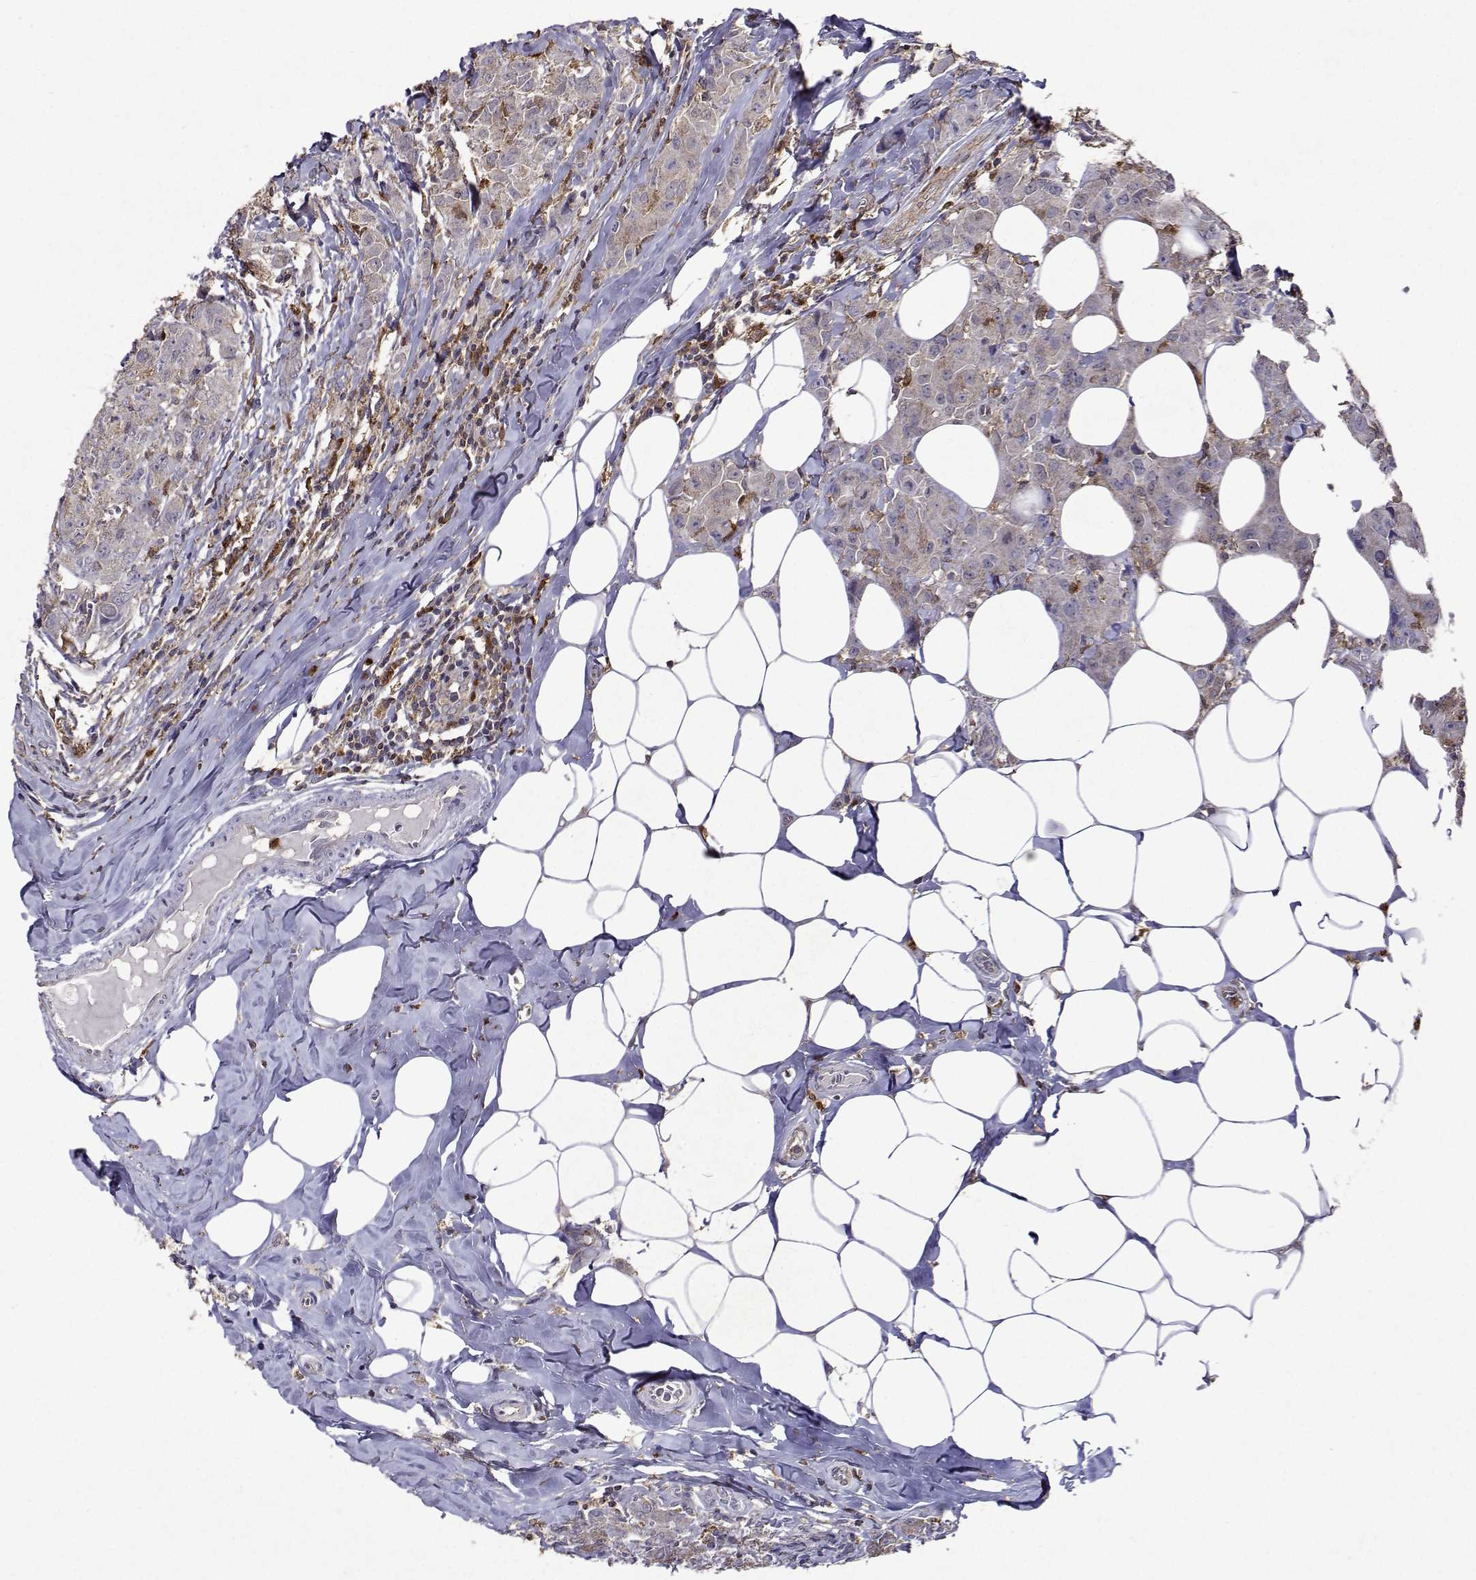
{"staining": {"intensity": "negative", "quantity": "none", "location": "none"}, "tissue": "breast cancer", "cell_type": "Tumor cells", "image_type": "cancer", "snomed": [{"axis": "morphology", "description": "Normal tissue, NOS"}, {"axis": "morphology", "description": "Duct carcinoma"}, {"axis": "topography", "description": "Breast"}], "caption": "IHC image of breast cancer stained for a protein (brown), which shows no positivity in tumor cells.", "gene": "APAF1", "patient": {"sex": "female", "age": 43}}